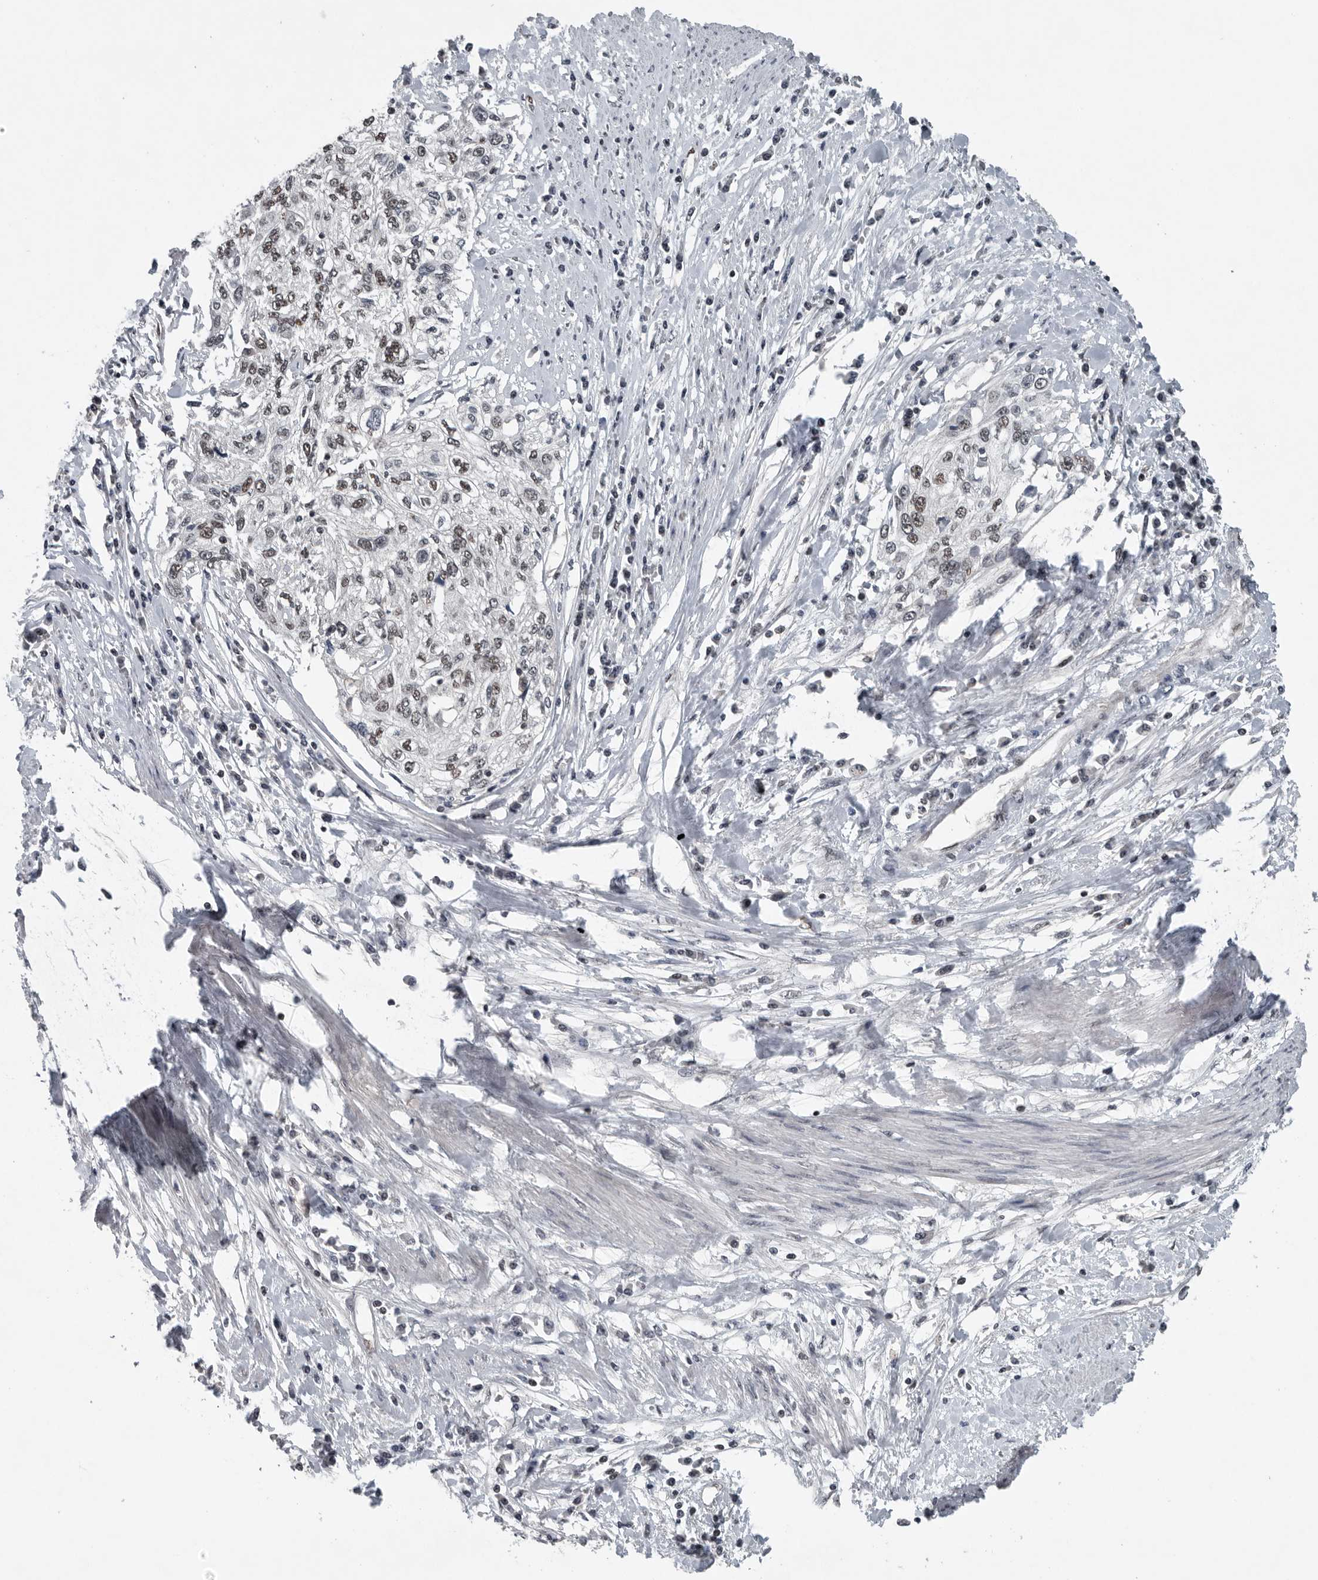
{"staining": {"intensity": "weak", "quantity": "<25%", "location": "nuclear"}, "tissue": "cervical cancer", "cell_type": "Tumor cells", "image_type": "cancer", "snomed": [{"axis": "morphology", "description": "Squamous cell carcinoma, NOS"}, {"axis": "topography", "description": "Cervix"}], "caption": "A high-resolution histopathology image shows immunohistochemistry (IHC) staining of cervical squamous cell carcinoma, which demonstrates no significant positivity in tumor cells.", "gene": "SENP7", "patient": {"sex": "female", "age": 57}}